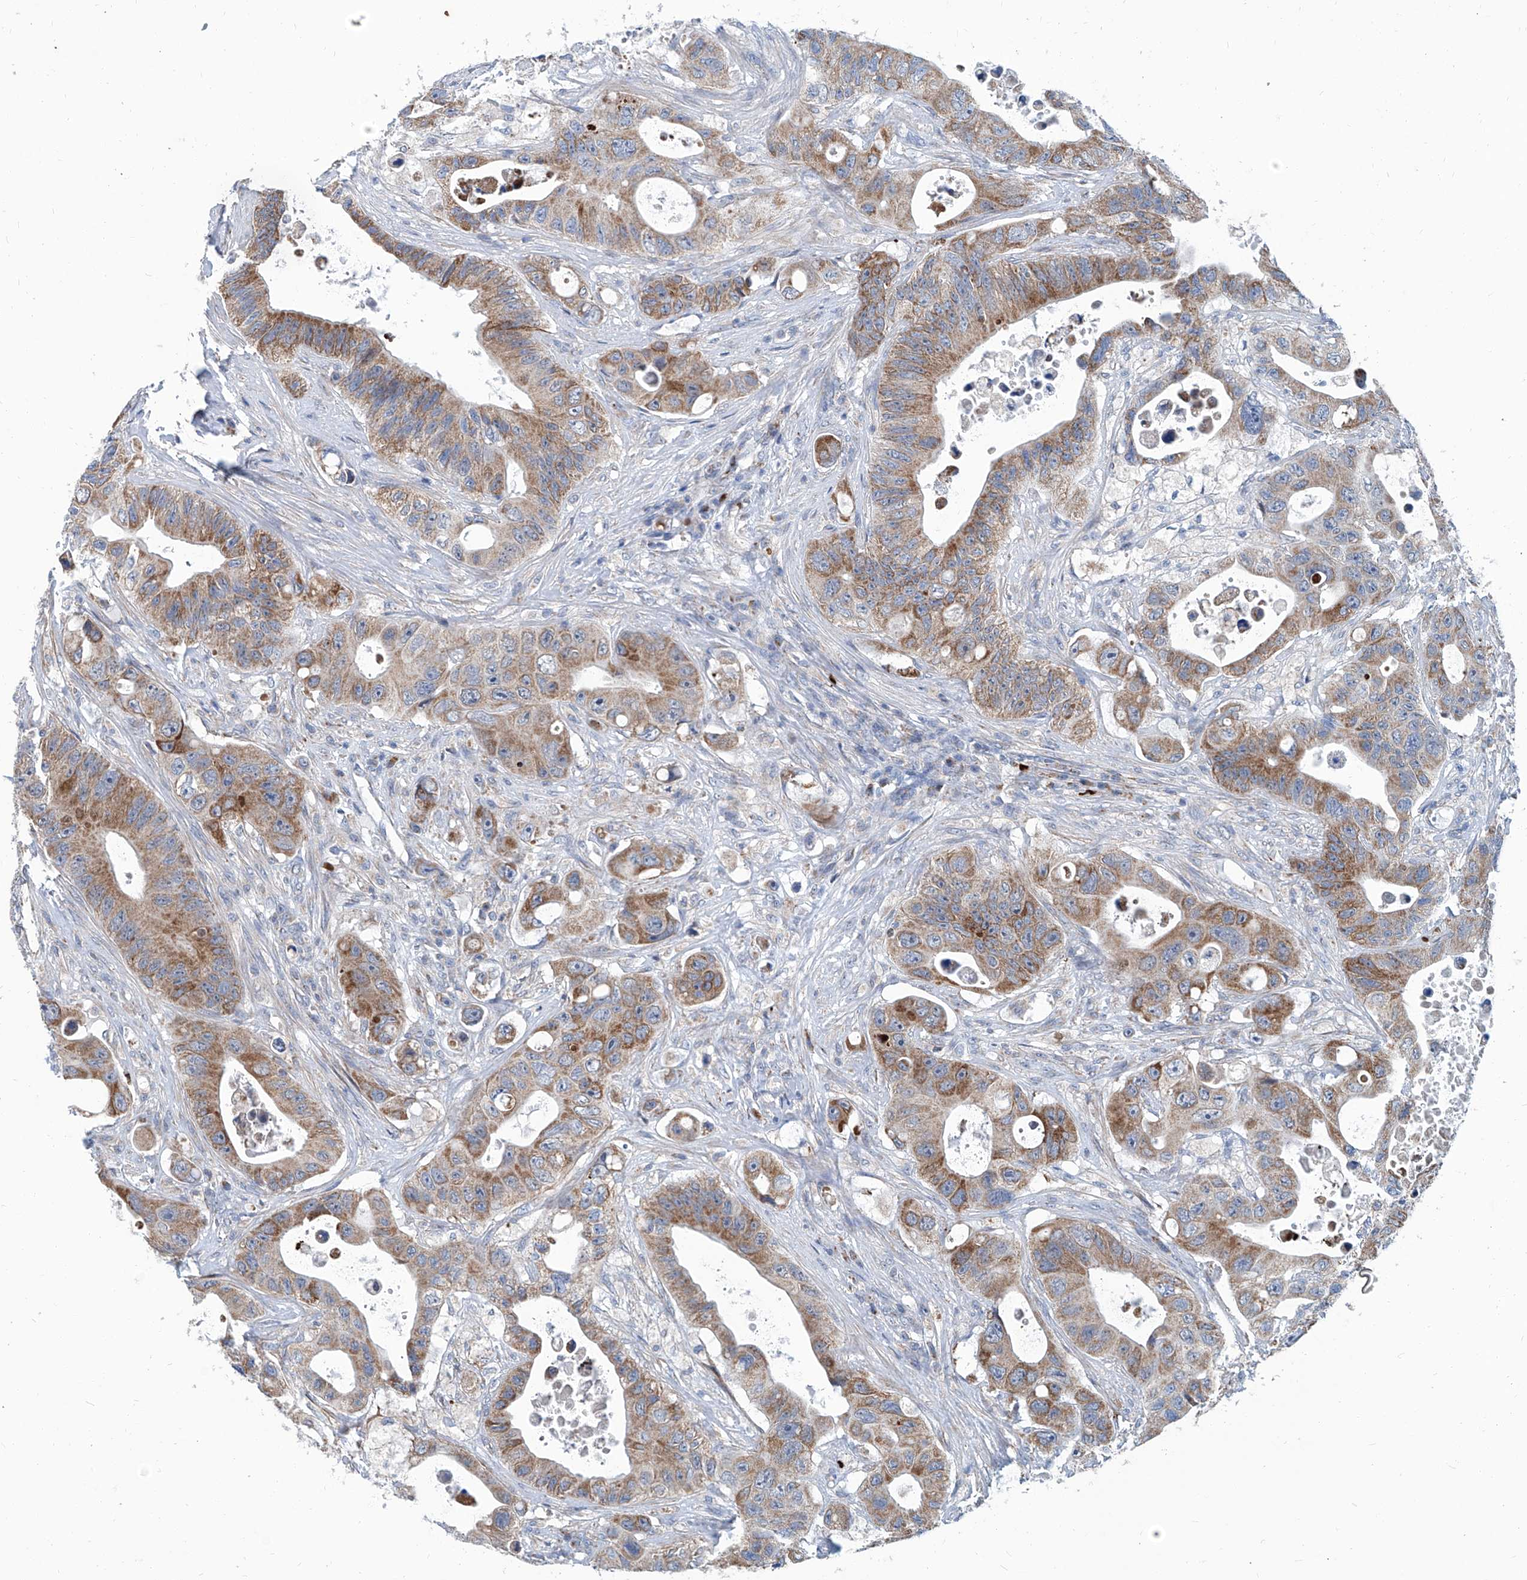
{"staining": {"intensity": "moderate", "quantity": ">75%", "location": "cytoplasmic/membranous"}, "tissue": "colorectal cancer", "cell_type": "Tumor cells", "image_type": "cancer", "snomed": [{"axis": "morphology", "description": "Adenocarcinoma, NOS"}, {"axis": "topography", "description": "Colon"}], "caption": "DAB immunohistochemical staining of colorectal cancer (adenocarcinoma) shows moderate cytoplasmic/membranous protein expression in approximately >75% of tumor cells.", "gene": "USP48", "patient": {"sex": "female", "age": 46}}